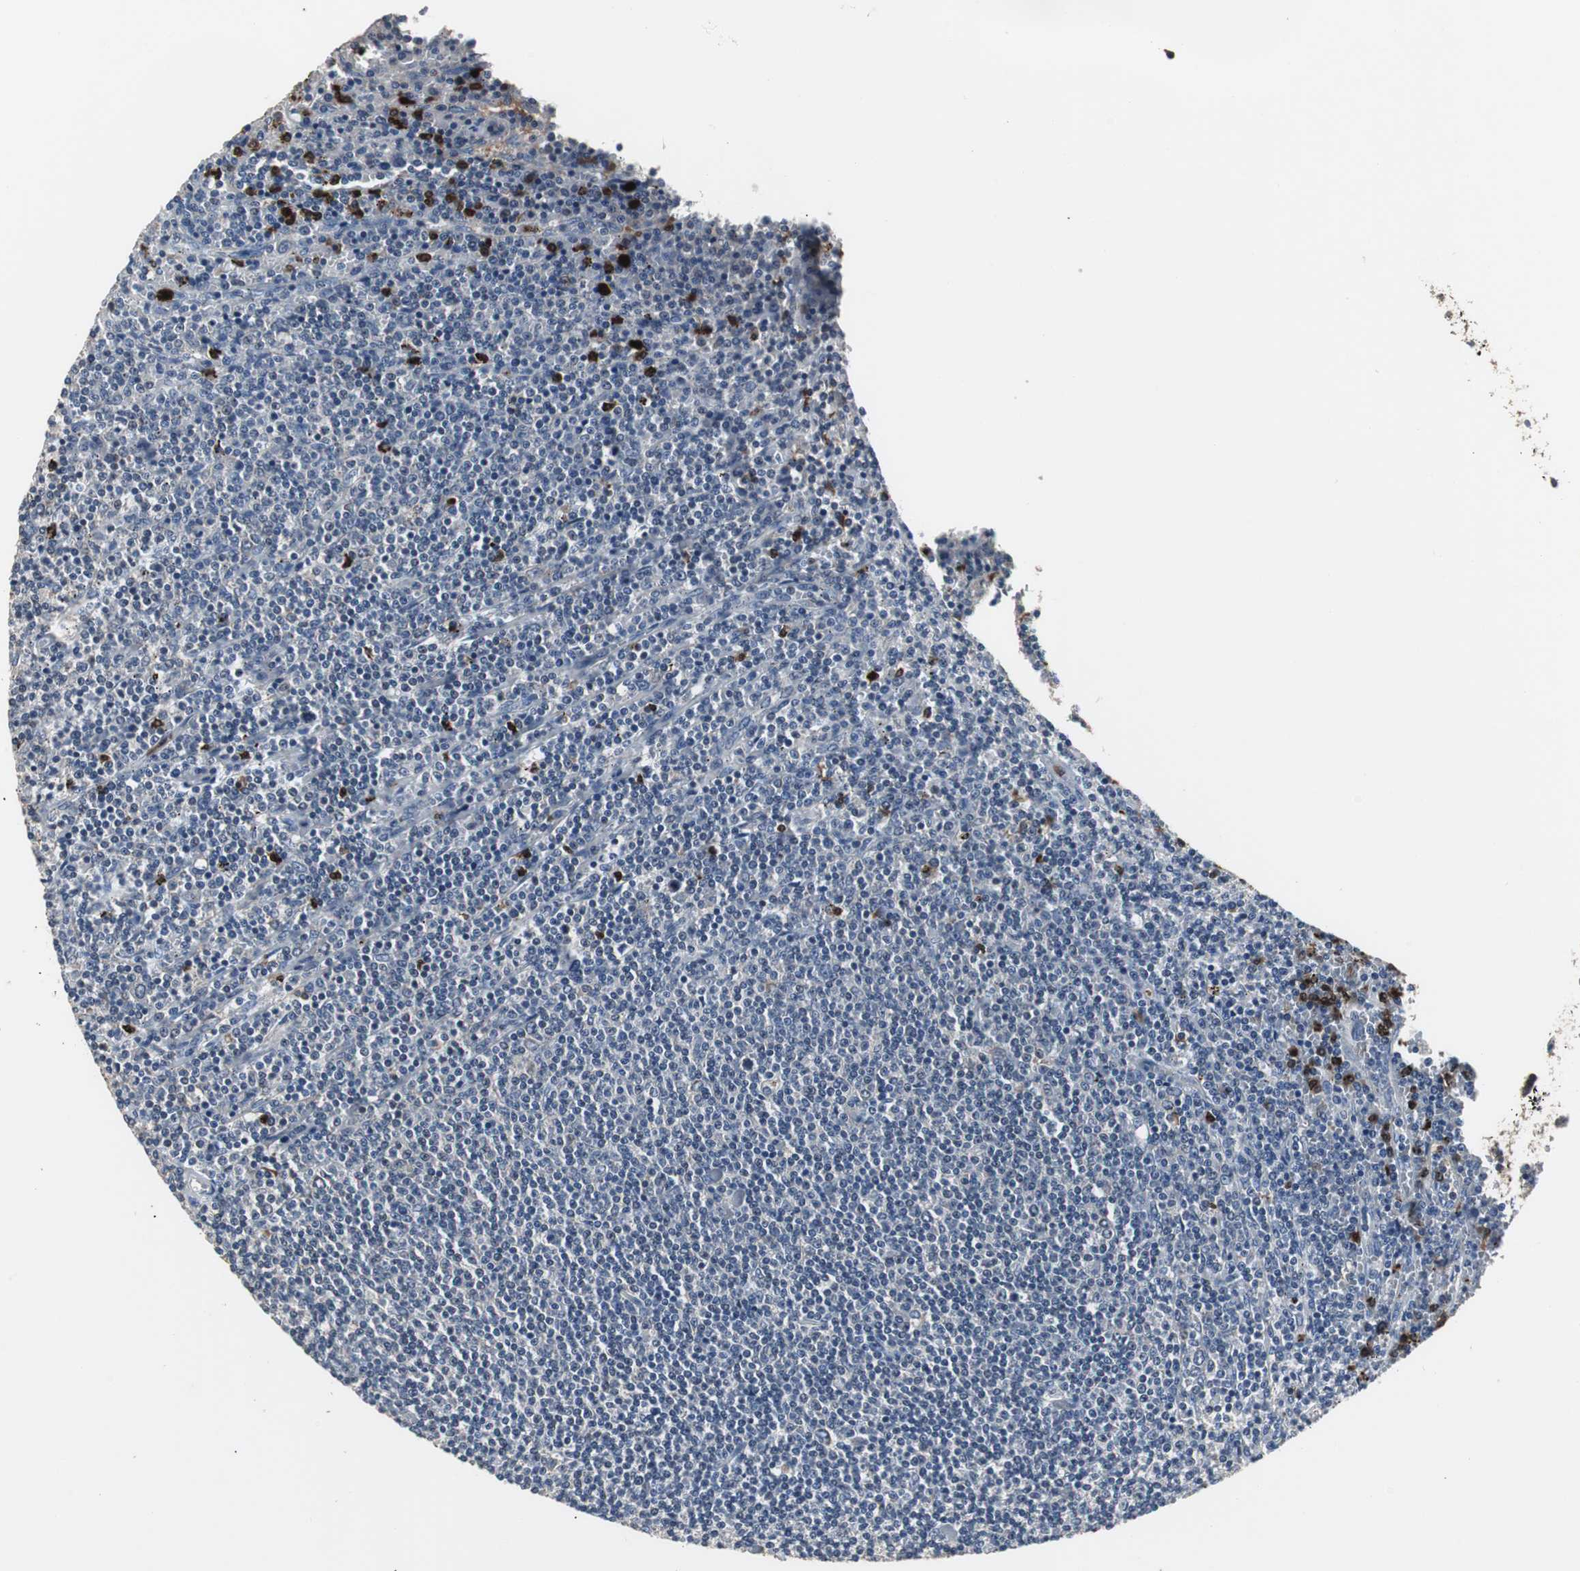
{"staining": {"intensity": "negative", "quantity": "none", "location": "none"}, "tissue": "lymphoma", "cell_type": "Tumor cells", "image_type": "cancer", "snomed": [{"axis": "morphology", "description": "Malignant lymphoma, non-Hodgkin's type, Low grade"}, {"axis": "topography", "description": "Spleen"}], "caption": "Photomicrograph shows no protein positivity in tumor cells of malignant lymphoma, non-Hodgkin's type (low-grade) tissue.", "gene": "NCF2", "patient": {"sex": "female", "age": 50}}